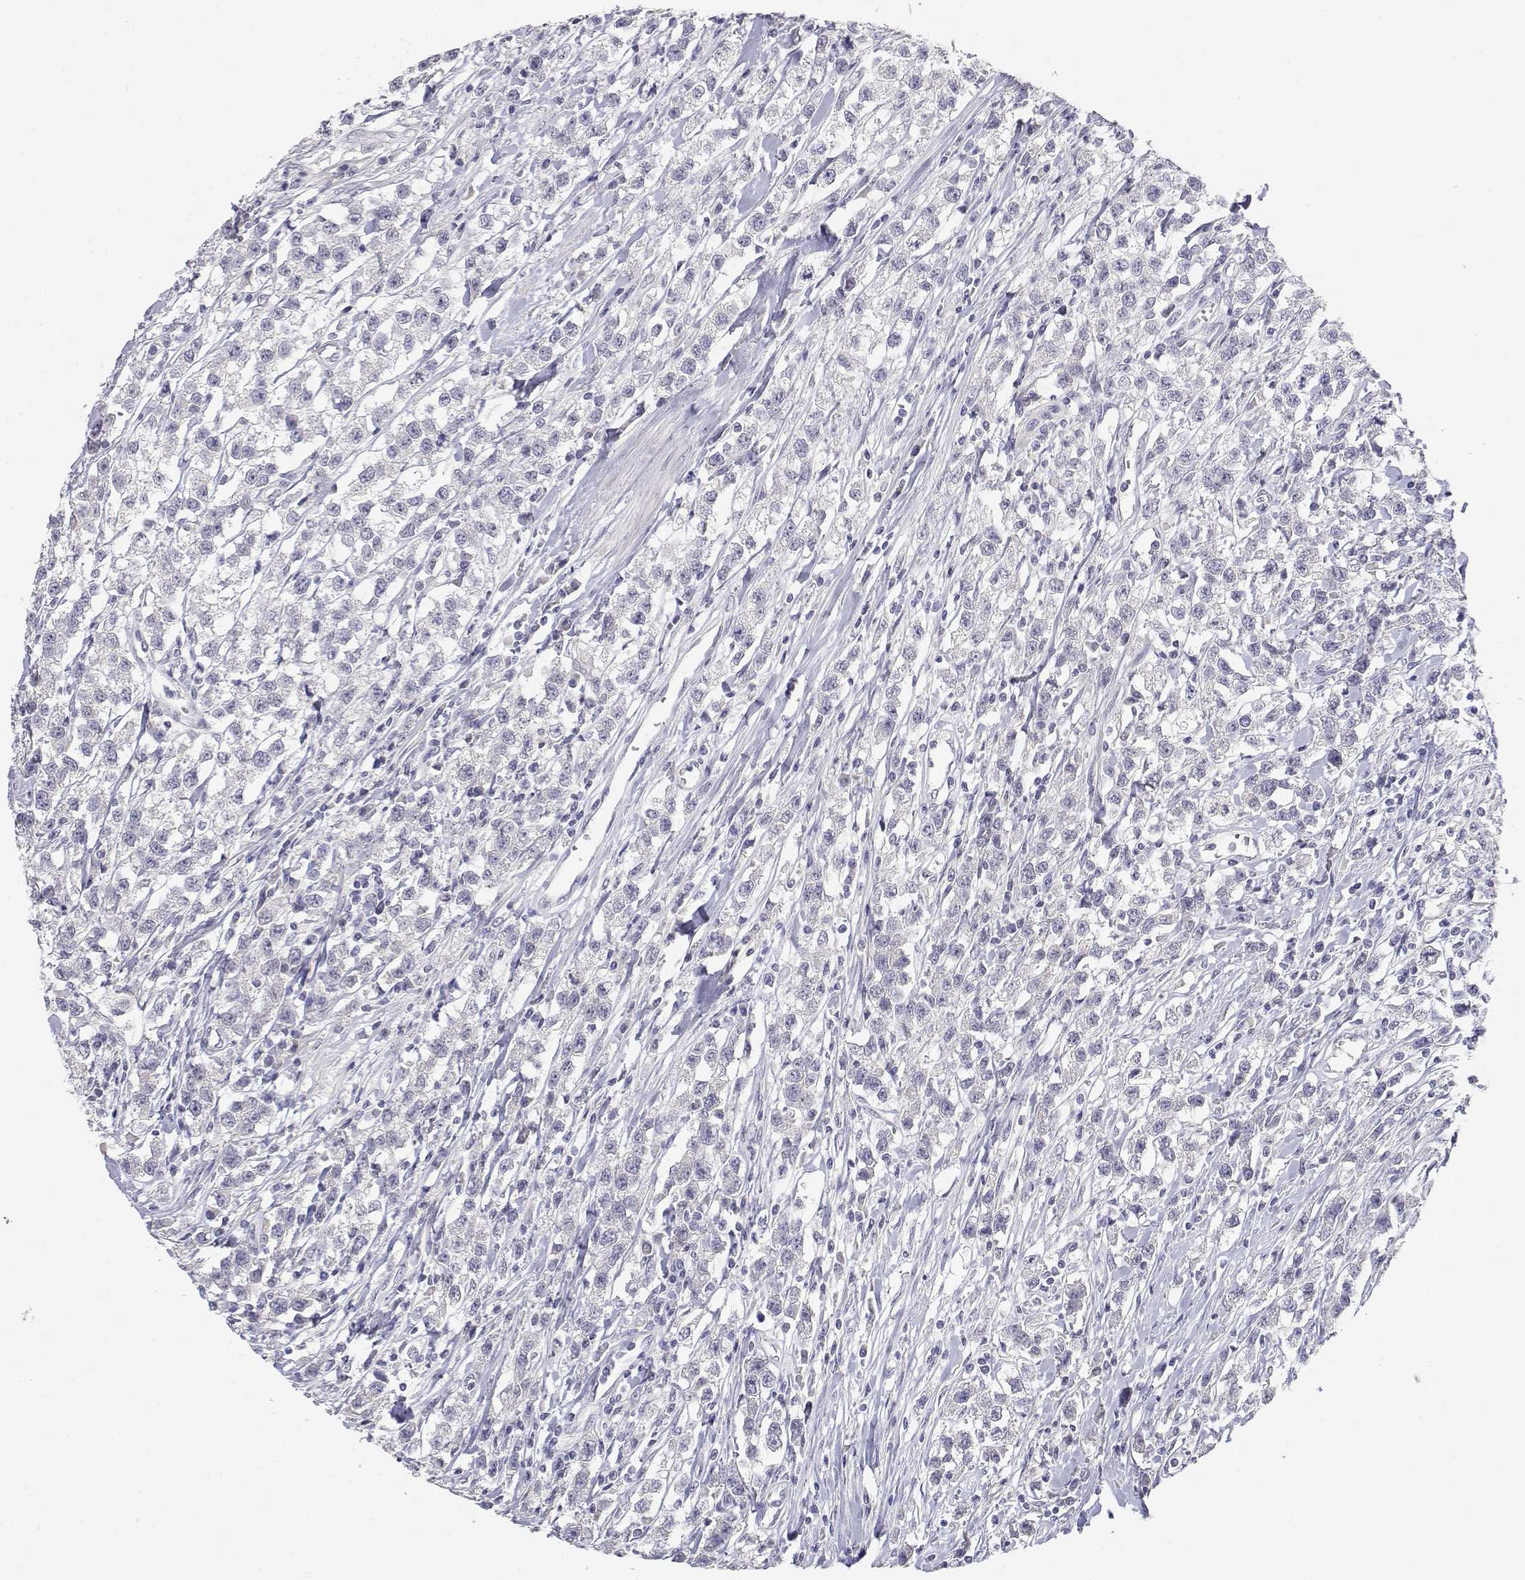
{"staining": {"intensity": "negative", "quantity": "none", "location": "none"}, "tissue": "testis cancer", "cell_type": "Tumor cells", "image_type": "cancer", "snomed": [{"axis": "morphology", "description": "Seminoma, NOS"}, {"axis": "topography", "description": "Testis"}], "caption": "This is an IHC photomicrograph of testis cancer. There is no expression in tumor cells.", "gene": "ADA", "patient": {"sex": "male", "age": 59}}